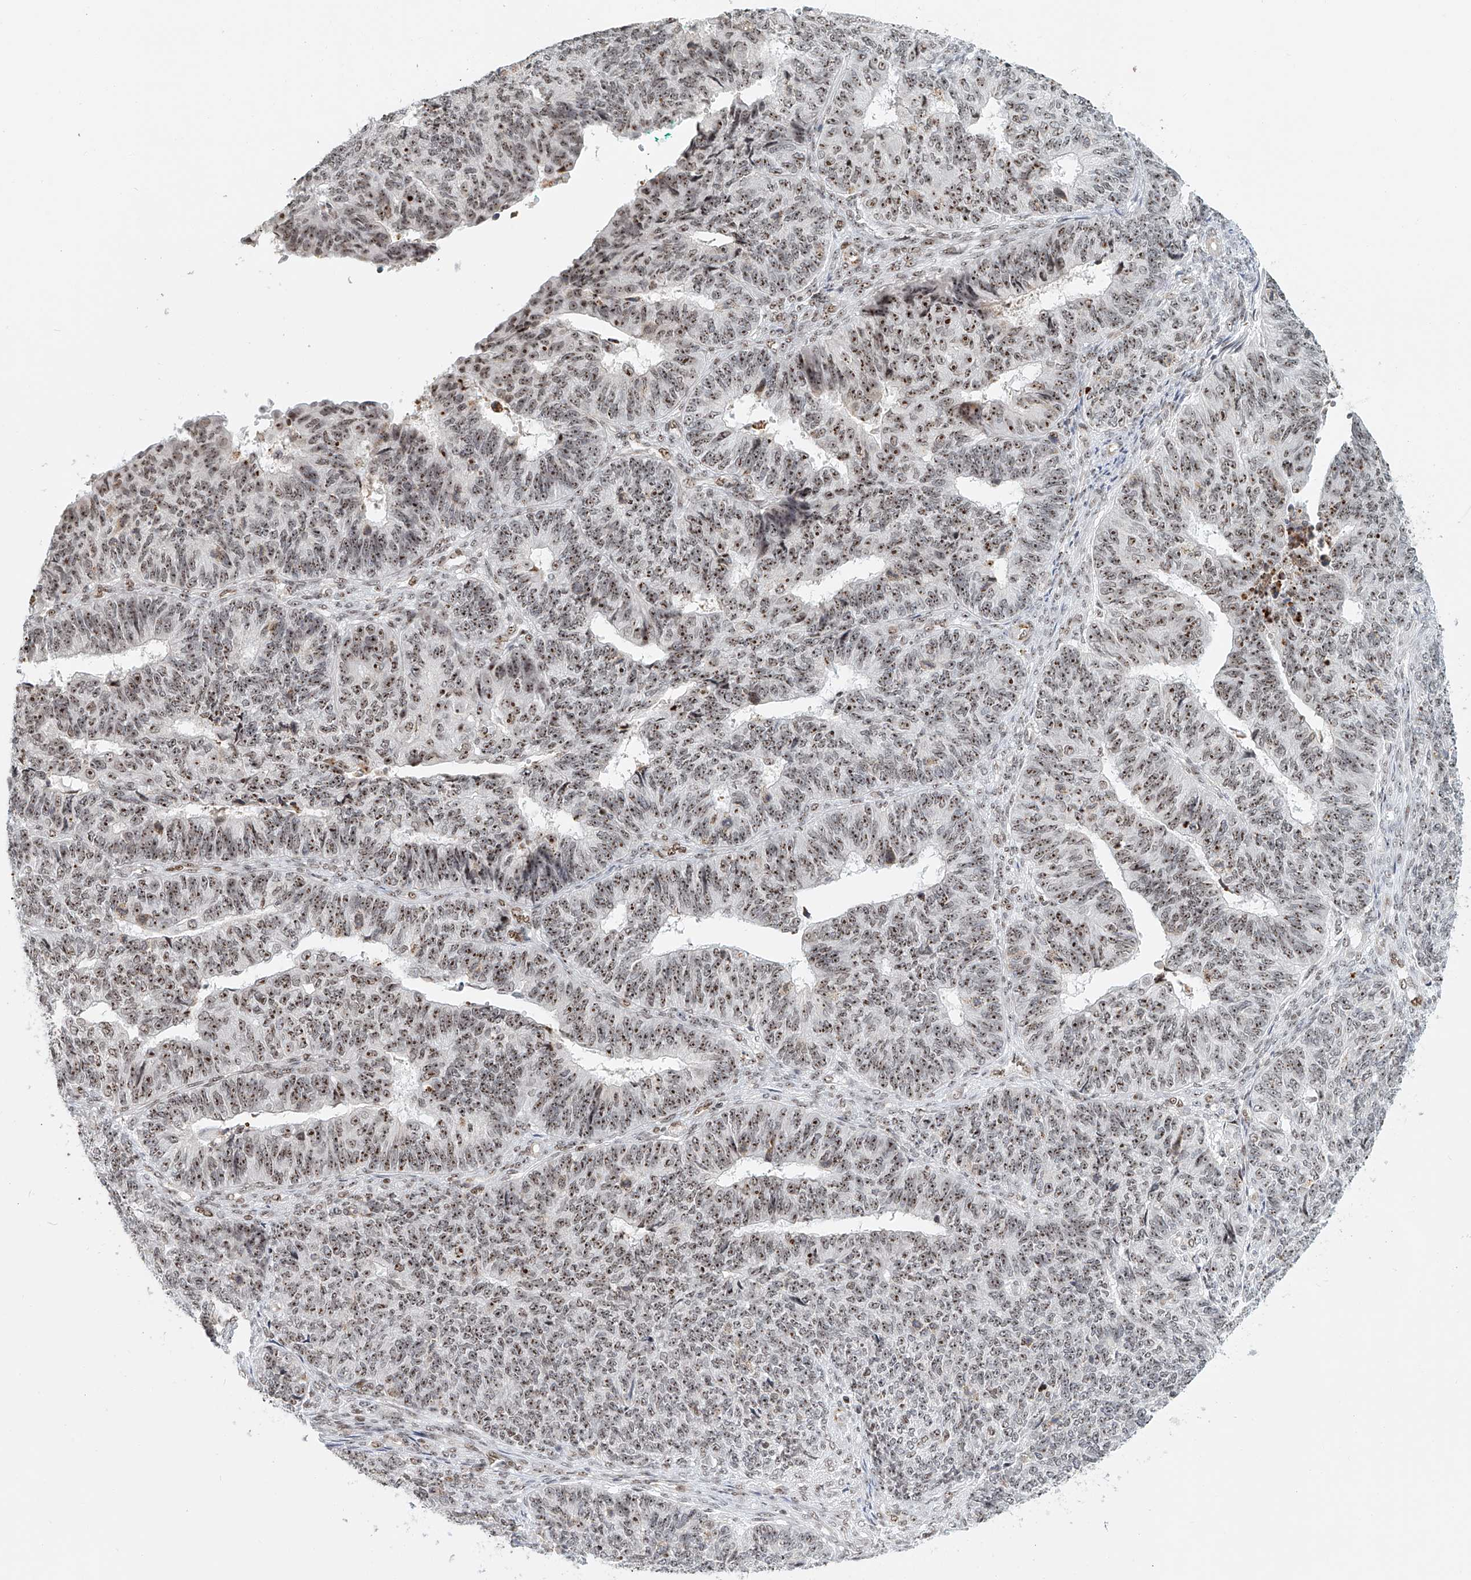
{"staining": {"intensity": "moderate", "quantity": ">75%", "location": "nuclear"}, "tissue": "endometrial cancer", "cell_type": "Tumor cells", "image_type": "cancer", "snomed": [{"axis": "morphology", "description": "Adenocarcinoma, NOS"}, {"axis": "topography", "description": "Endometrium"}], "caption": "Immunohistochemistry image of neoplastic tissue: endometrial adenocarcinoma stained using immunohistochemistry (IHC) shows medium levels of moderate protein expression localized specifically in the nuclear of tumor cells, appearing as a nuclear brown color.", "gene": "PRUNE2", "patient": {"sex": "female", "age": 32}}